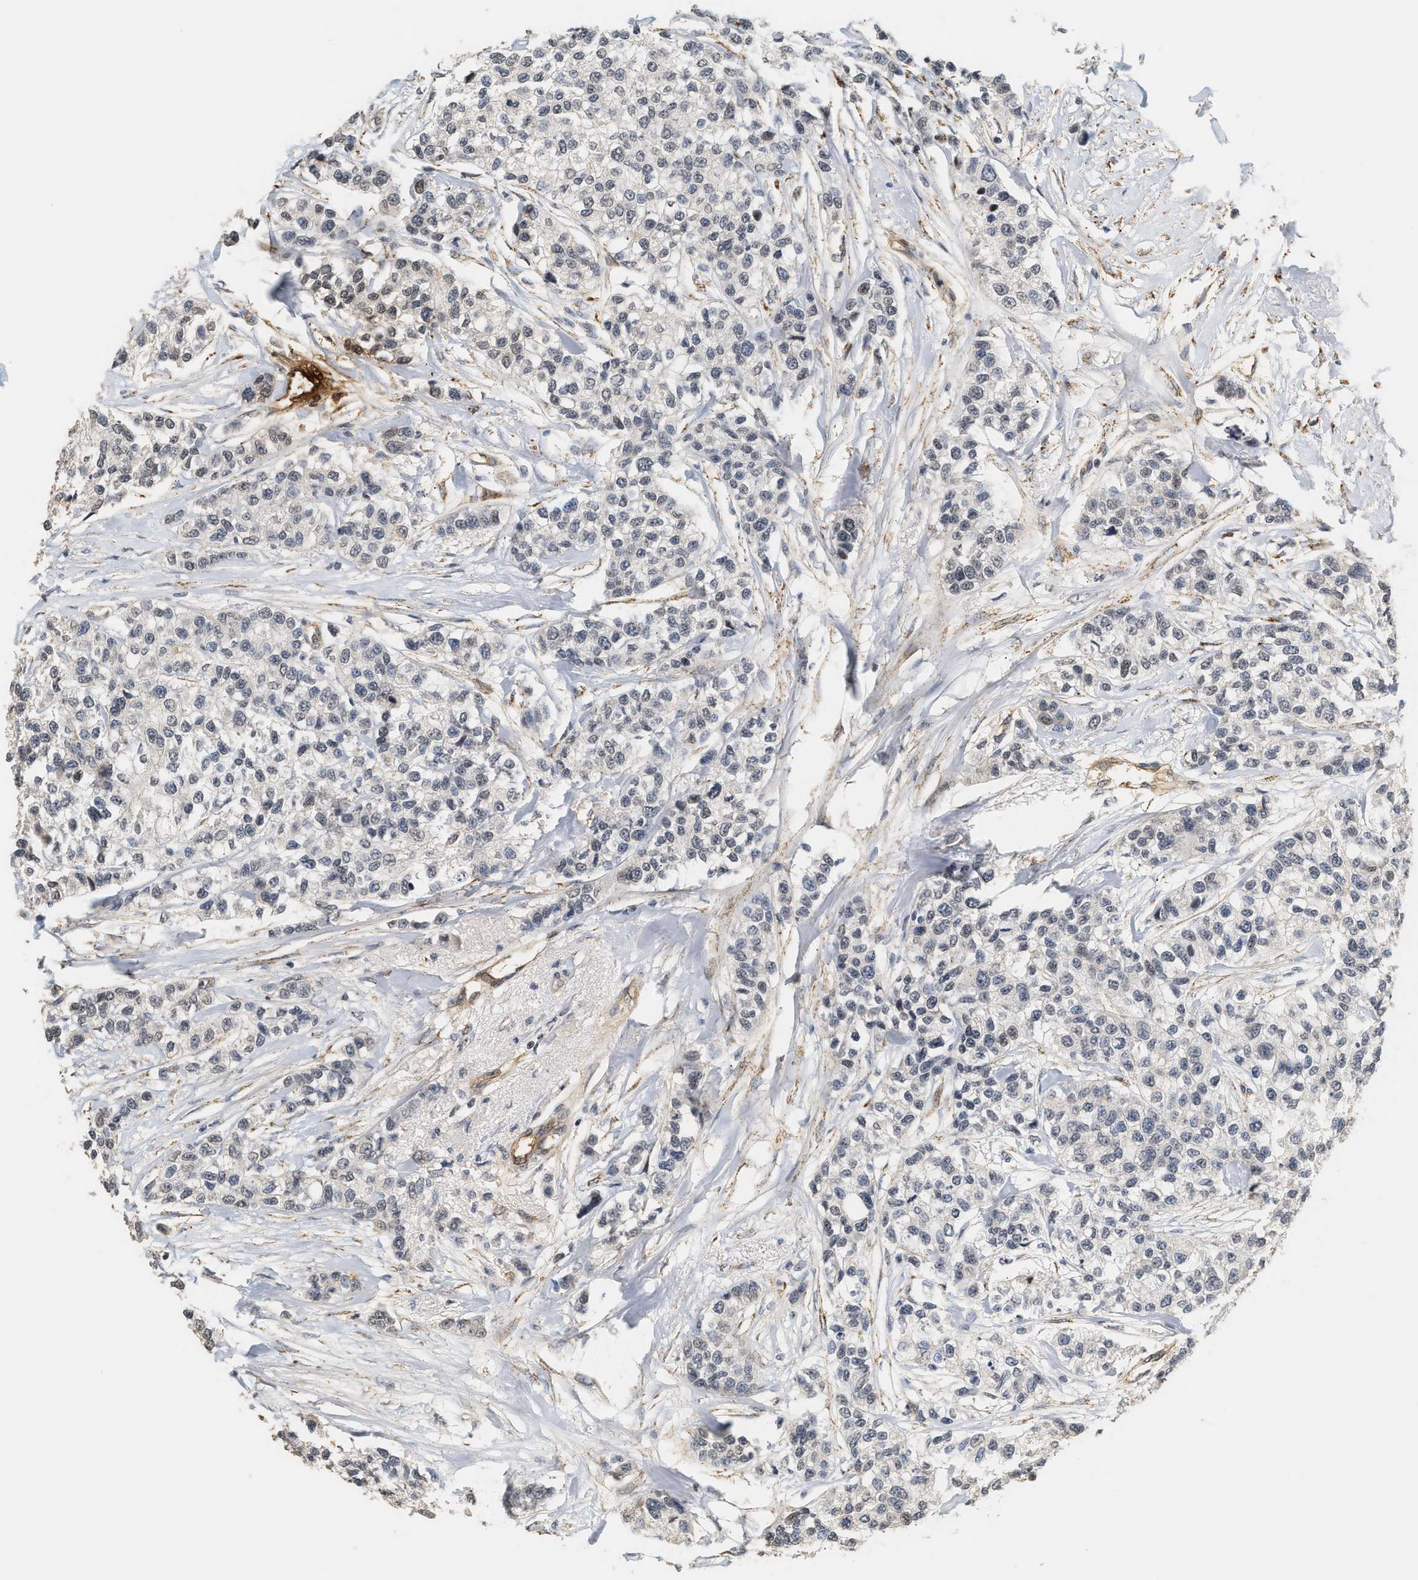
{"staining": {"intensity": "negative", "quantity": "none", "location": "none"}, "tissue": "breast cancer", "cell_type": "Tumor cells", "image_type": "cancer", "snomed": [{"axis": "morphology", "description": "Duct carcinoma"}, {"axis": "topography", "description": "Breast"}], "caption": "The micrograph shows no significant expression in tumor cells of breast cancer (infiltrating ductal carcinoma).", "gene": "PLXND1", "patient": {"sex": "female", "age": 51}}